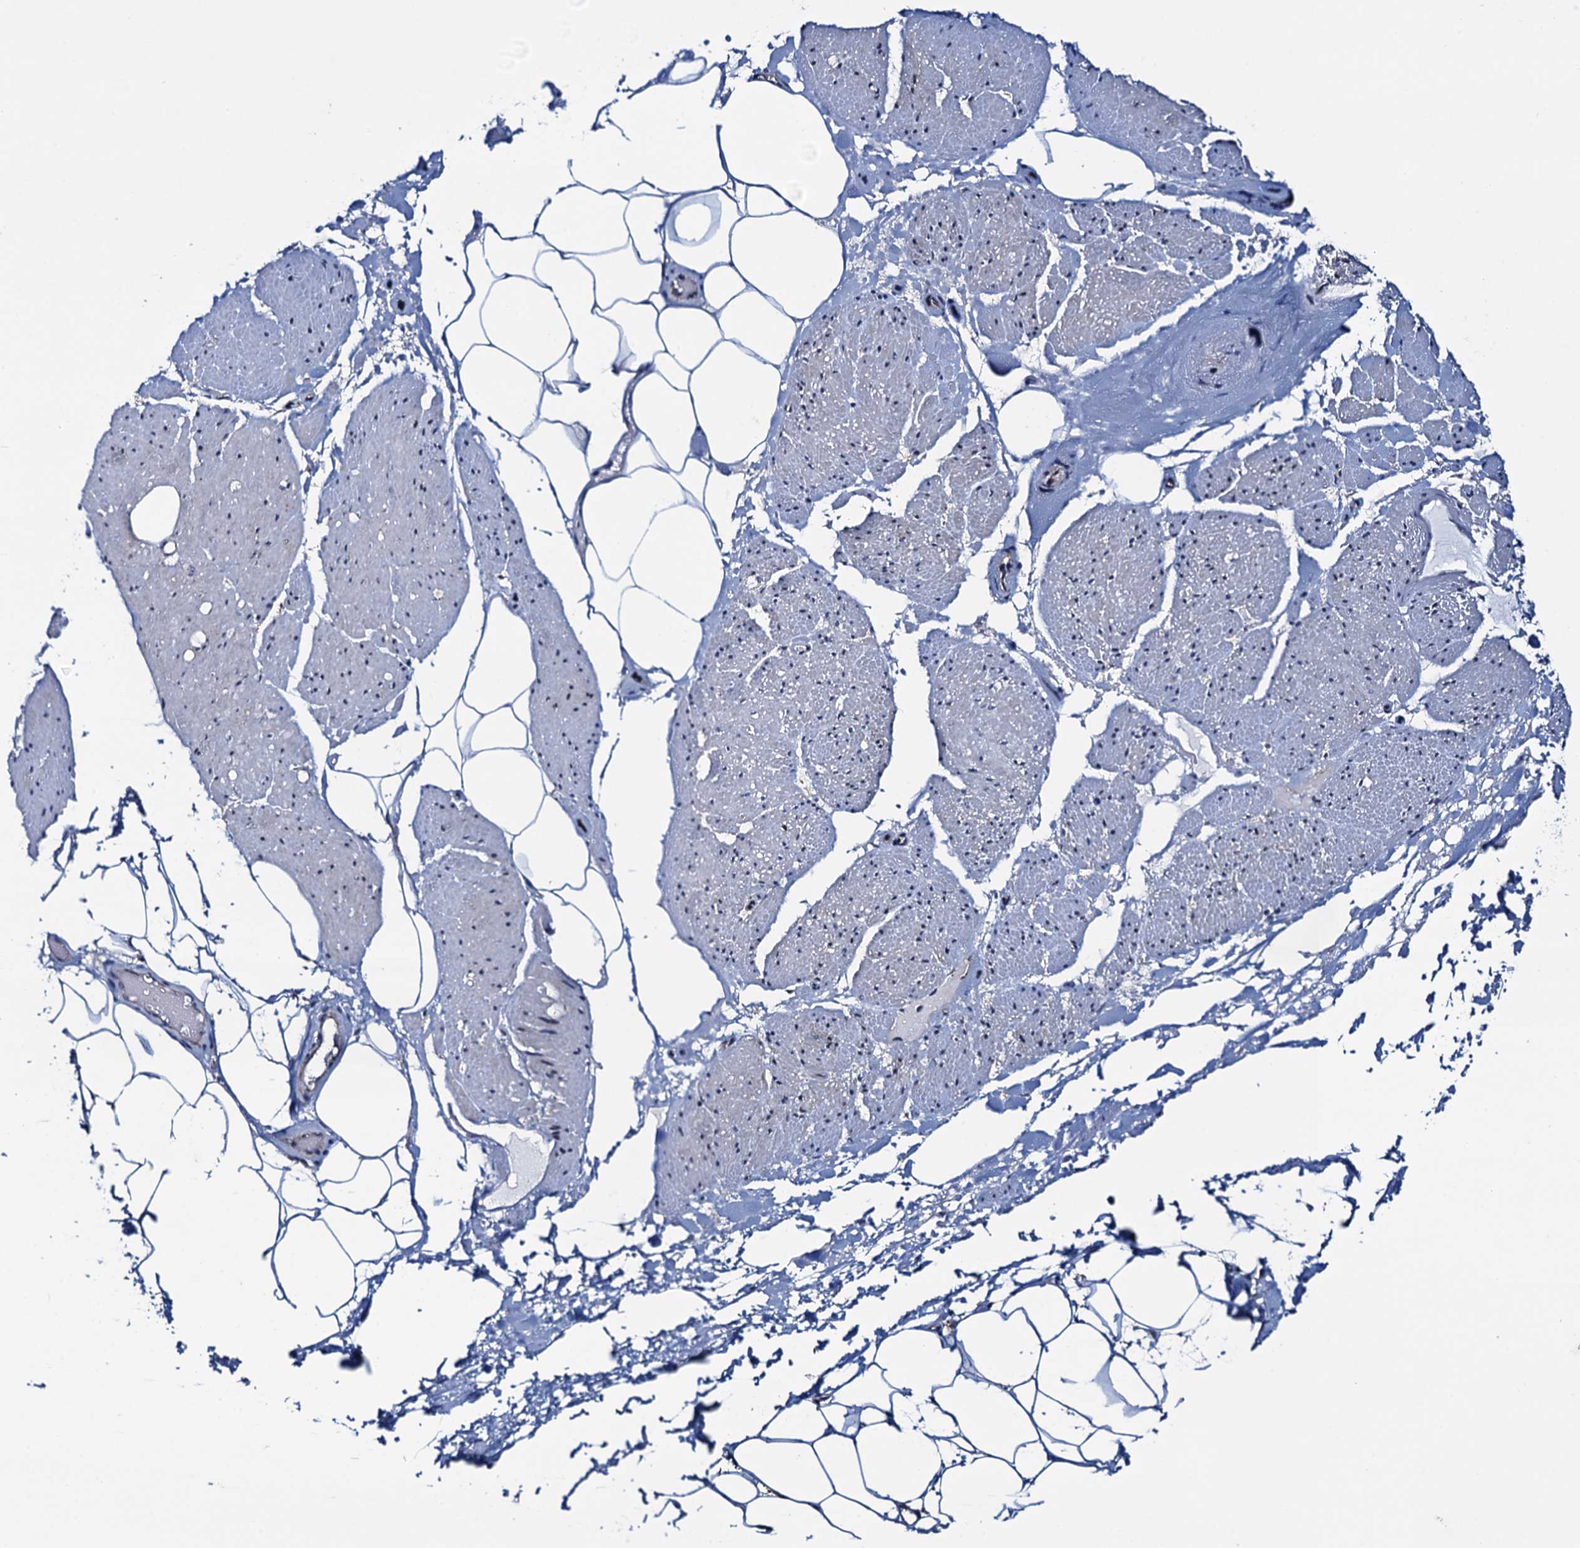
{"staining": {"intensity": "negative", "quantity": "none", "location": "none"}, "tissue": "adipose tissue", "cell_type": "Adipocytes", "image_type": "normal", "snomed": [{"axis": "morphology", "description": "Normal tissue, NOS"}, {"axis": "morphology", "description": "Adenocarcinoma, Low grade"}, {"axis": "topography", "description": "Prostate"}, {"axis": "topography", "description": "Peripheral nerve tissue"}], "caption": "IHC histopathology image of benign adipose tissue stained for a protein (brown), which shows no positivity in adipocytes.", "gene": "CCDC102A", "patient": {"sex": "male", "age": 63}}